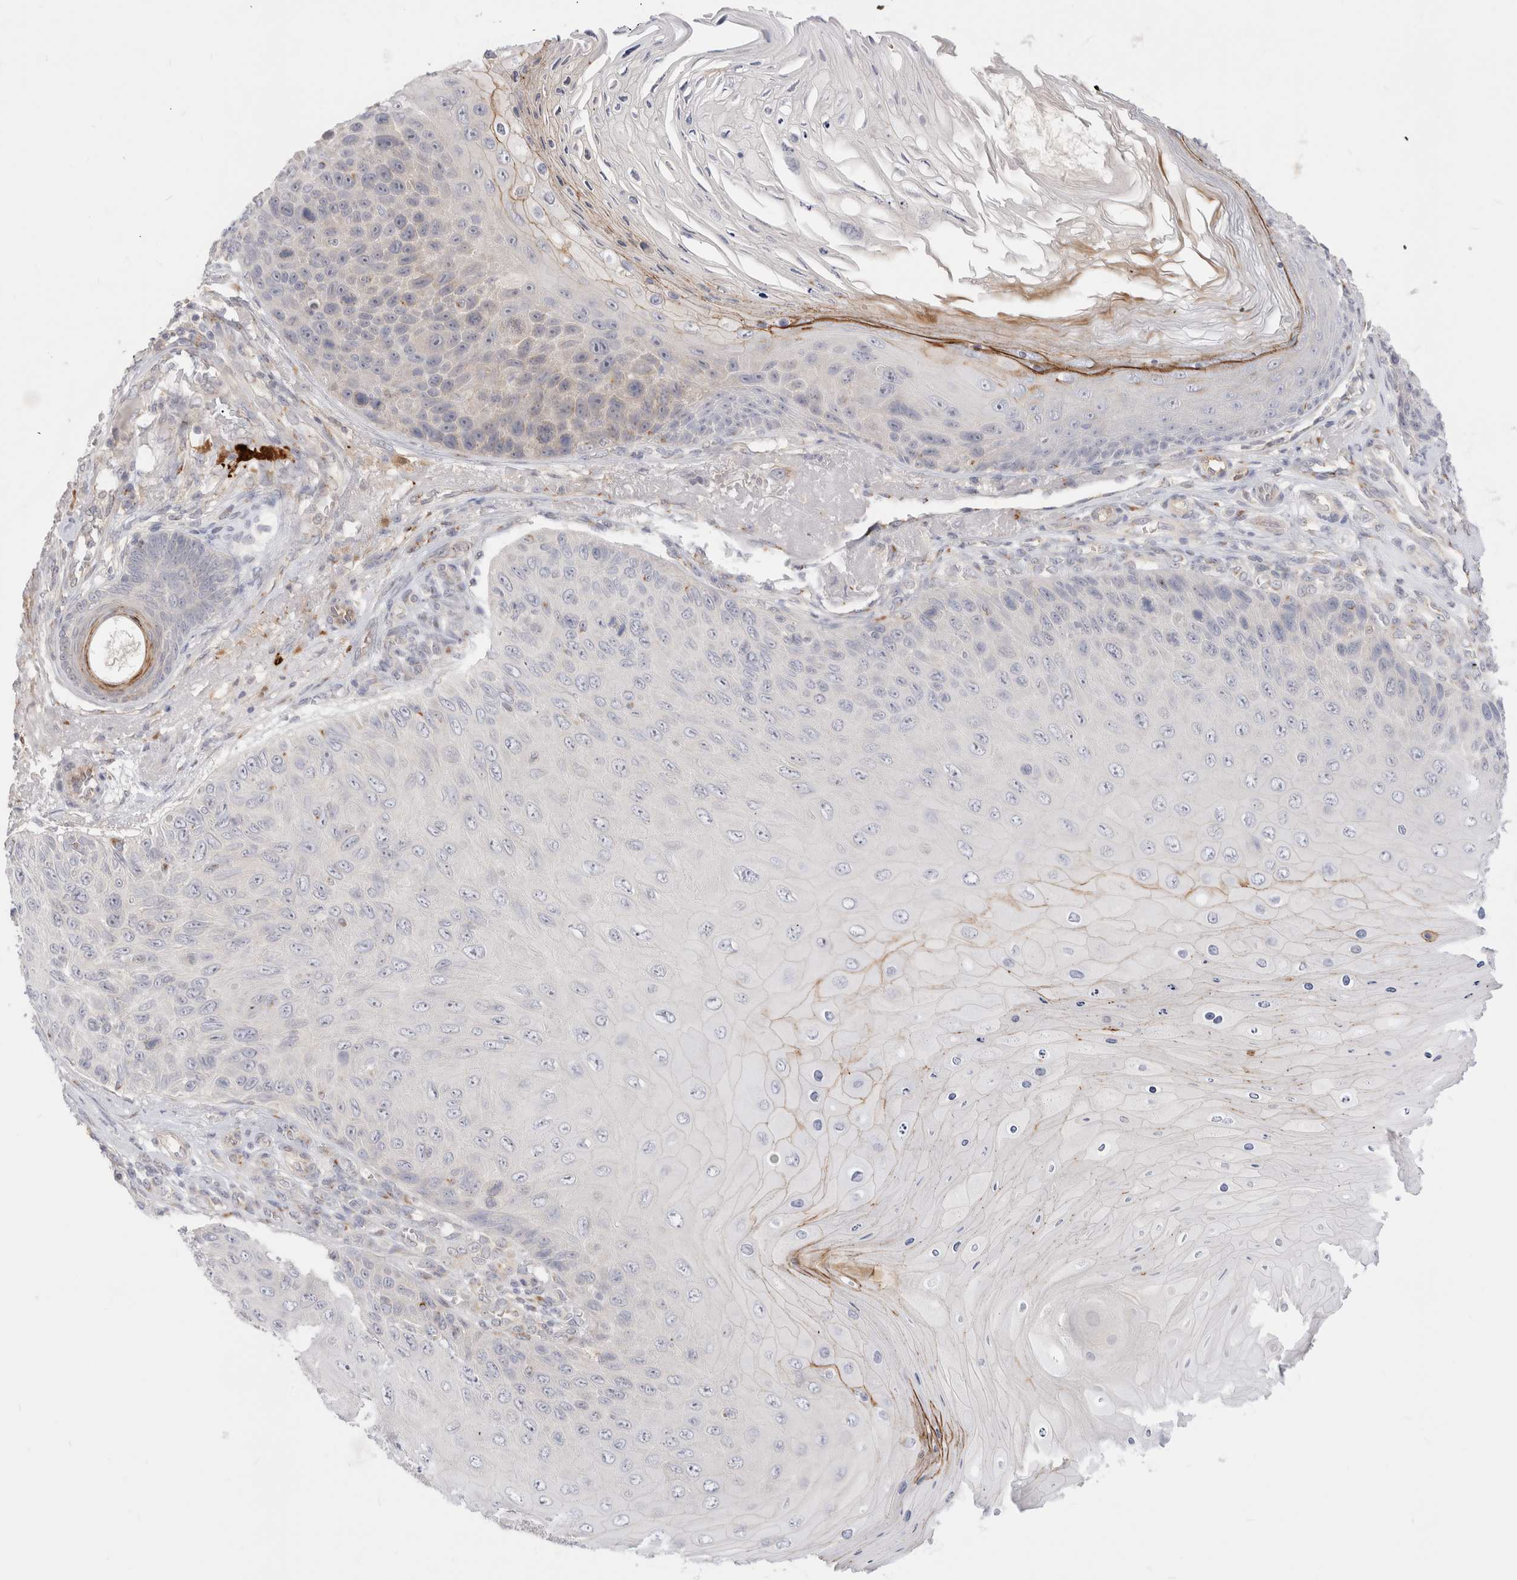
{"staining": {"intensity": "negative", "quantity": "none", "location": "none"}, "tissue": "skin cancer", "cell_type": "Tumor cells", "image_type": "cancer", "snomed": [{"axis": "morphology", "description": "Squamous cell carcinoma, NOS"}, {"axis": "topography", "description": "Skin"}], "caption": "Tumor cells show no significant positivity in skin cancer (squamous cell carcinoma).", "gene": "EFCAB13", "patient": {"sex": "female", "age": 88}}